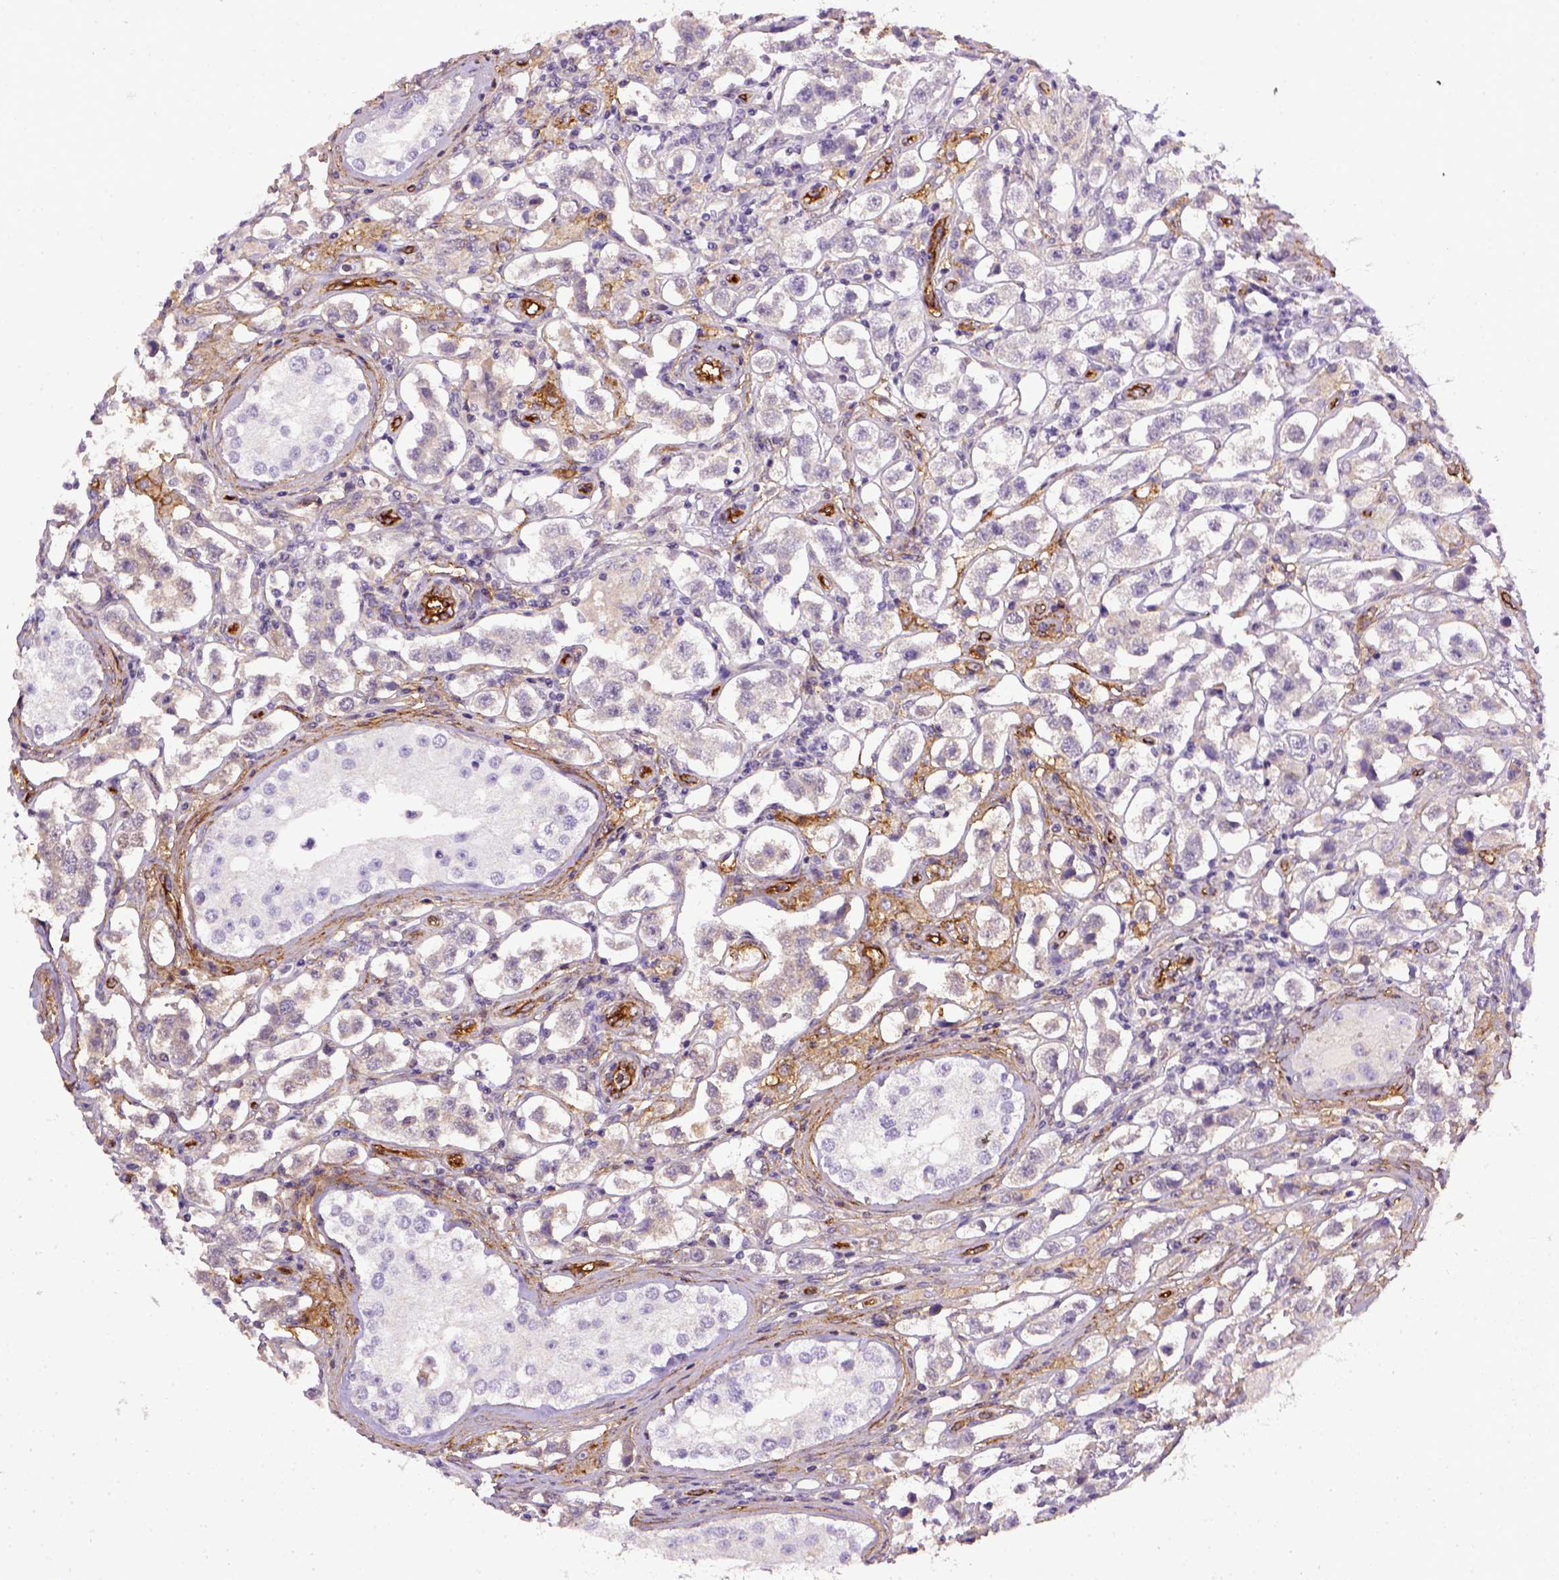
{"staining": {"intensity": "negative", "quantity": "none", "location": "none"}, "tissue": "testis cancer", "cell_type": "Tumor cells", "image_type": "cancer", "snomed": [{"axis": "morphology", "description": "Seminoma, NOS"}, {"axis": "topography", "description": "Testis"}], "caption": "Histopathology image shows no significant protein staining in tumor cells of seminoma (testis).", "gene": "ENG", "patient": {"sex": "male", "age": 37}}